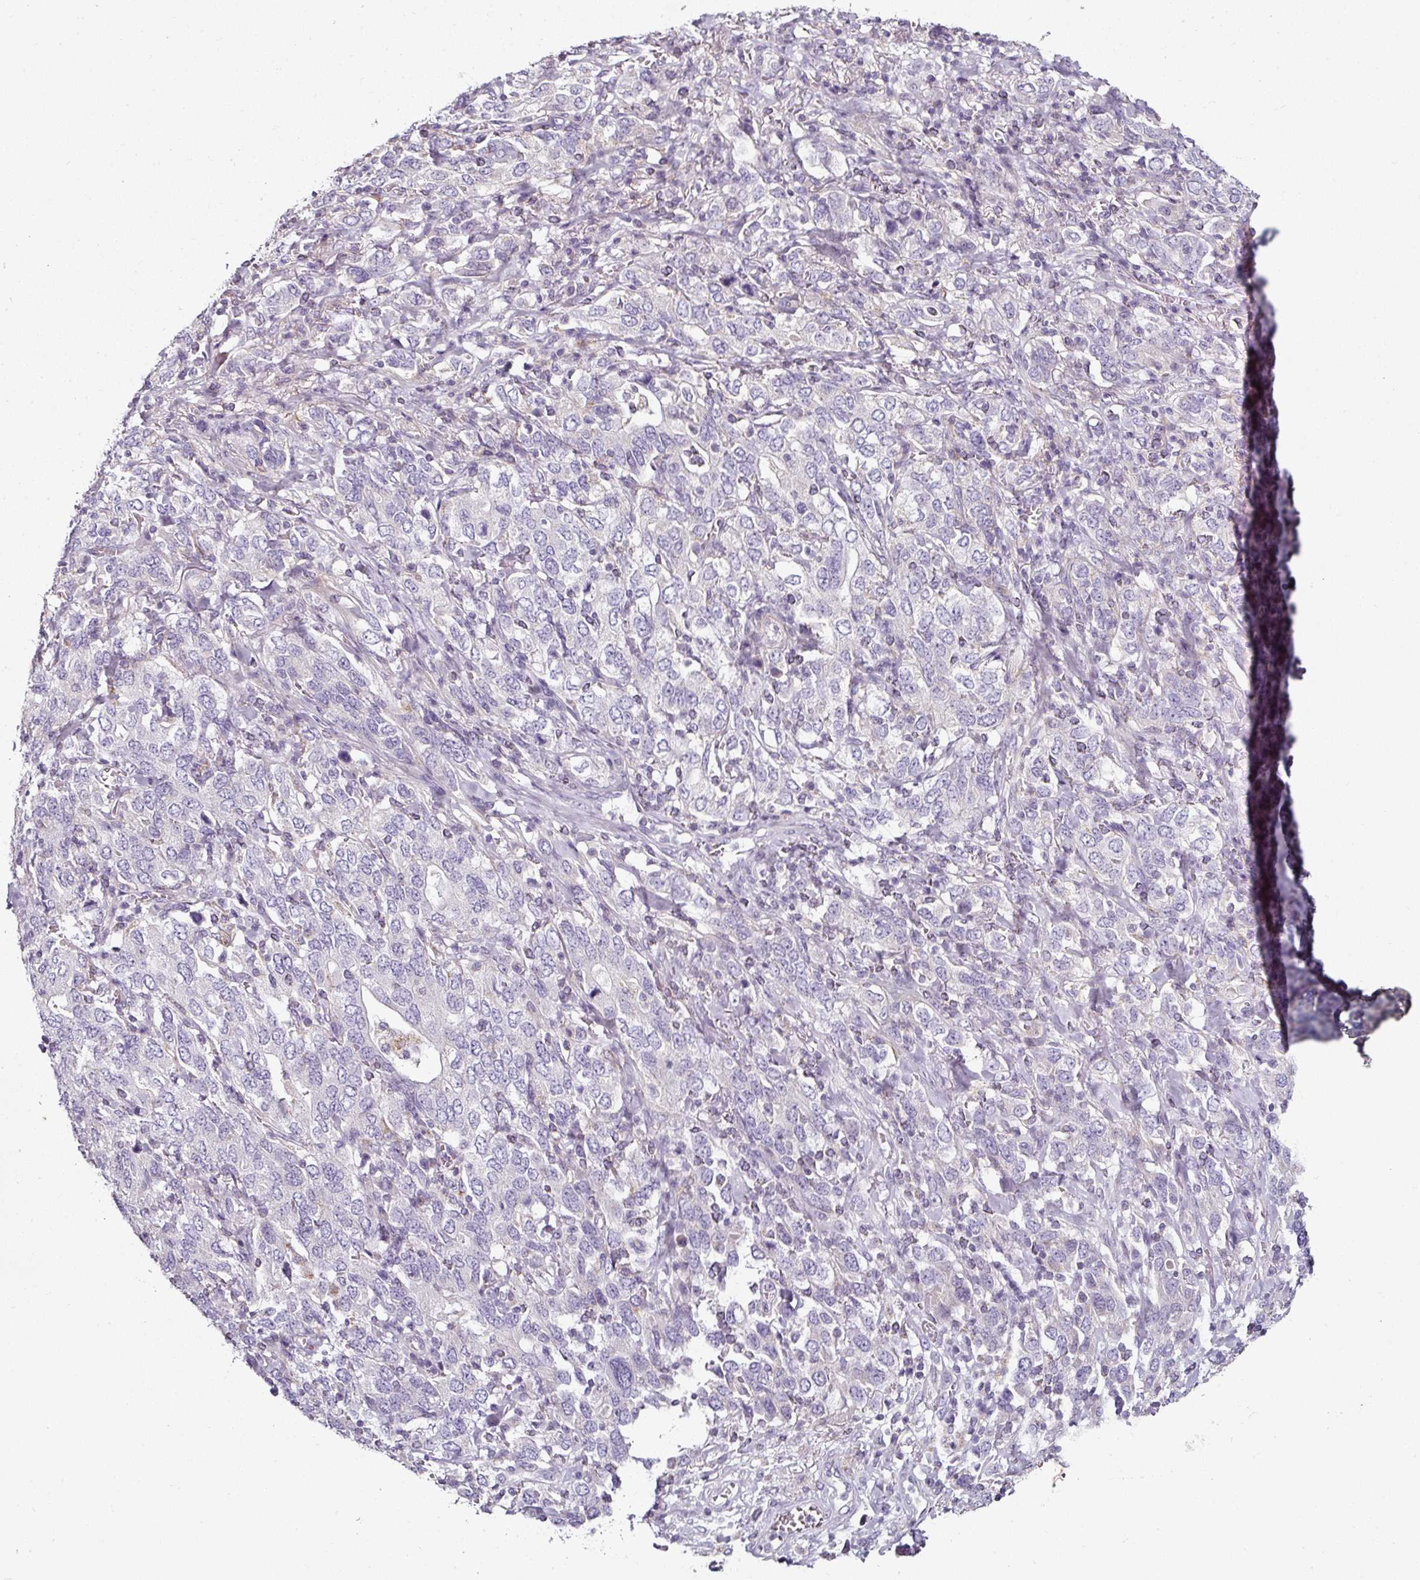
{"staining": {"intensity": "negative", "quantity": "none", "location": "none"}, "tissue": "stomach cancer", "cell_type": "Tumor cells", "image_type": "cancer", "snomed": [{"axis": "morphology", "description": "Adenocarcinoma, NOS"}, {"axis": "topography", "description": "Stomach, upper"}, {"axis": "topography", "description": "Stomach"}], "caption": "Tumor cells show no significant staining in stomach cancer (adenocarcinoma).", "gene": "CAP2", "patient": {"sex": "male", "age": 62}}